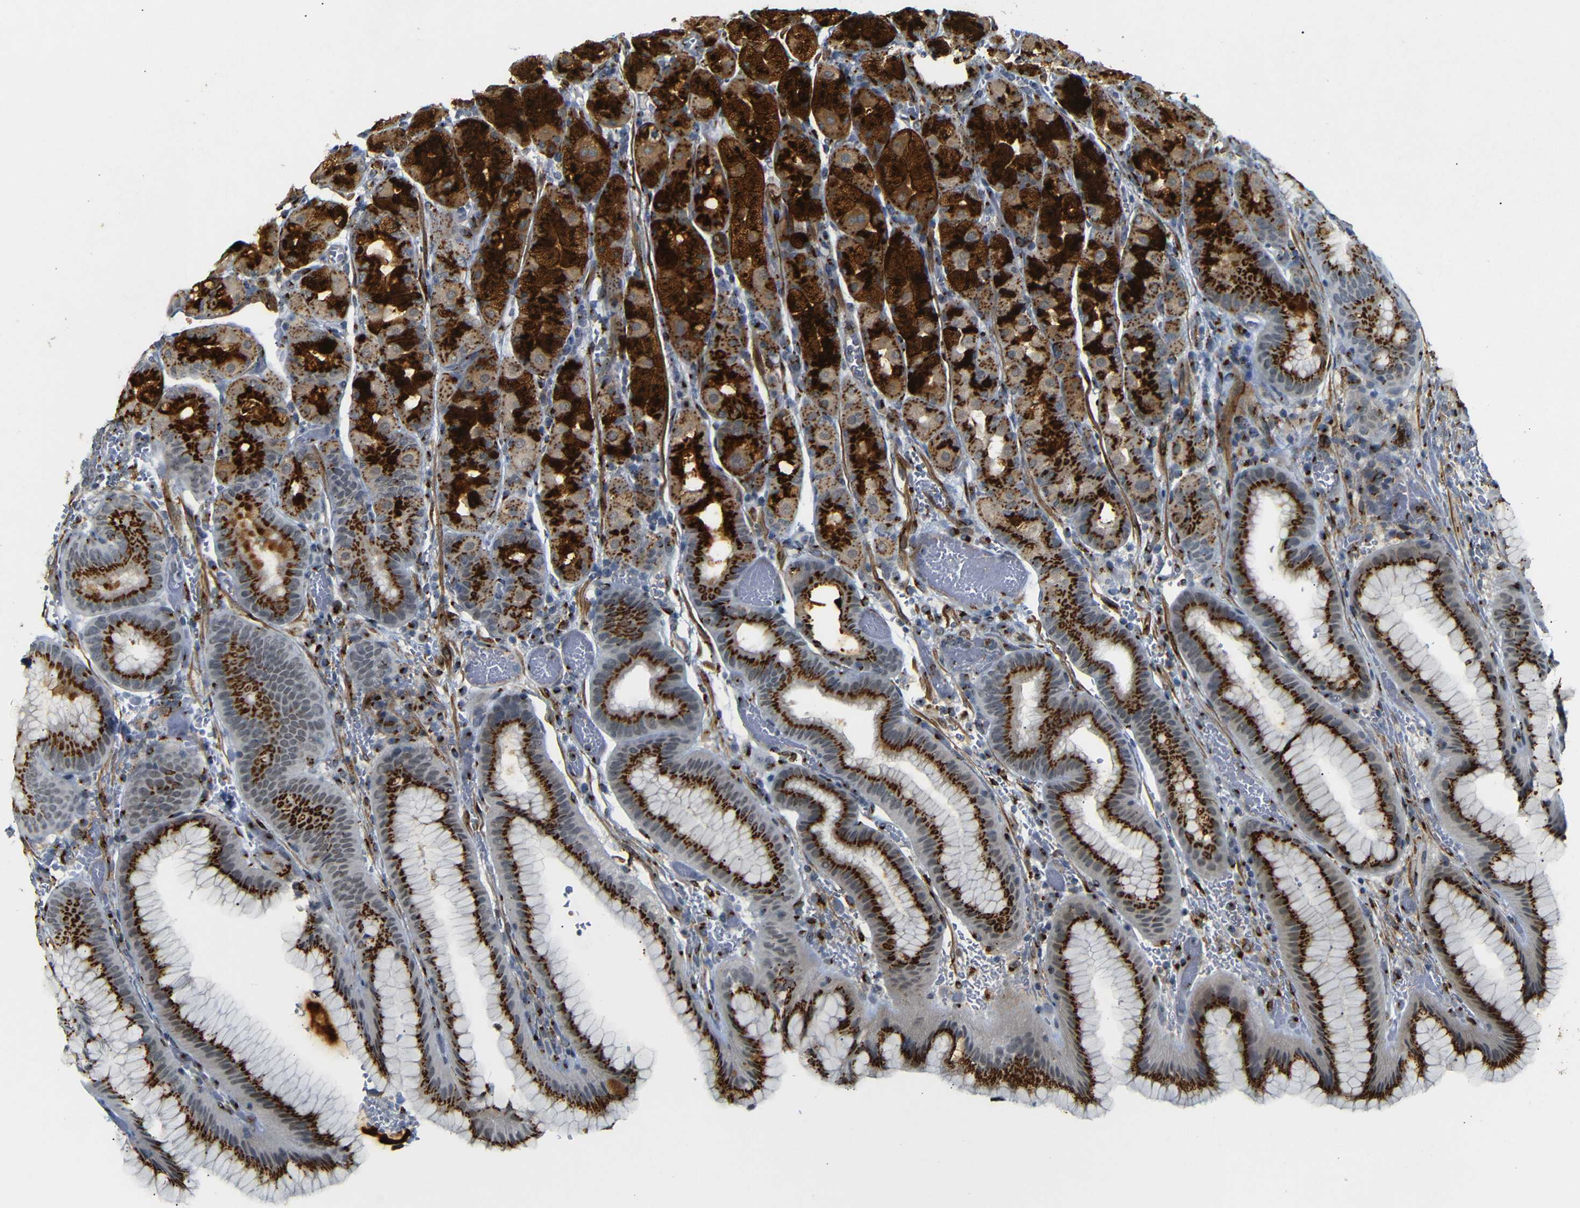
{"staining": {"intensity": "strong", "quantity": ">75%", "location": "cytoplasmic/membranous"}, "tissue": "stomach", "cell_type": "Glandular cells", "image_type": "normal", "snomed": [{"axis": "morphology", "description": "Normal tissue, NOS"}, {"axis": "morphology", "description": "Carcinoid, malignant, NOS"}, {"axis": "topography", "description": "Stomach, upper"}], "caption": "Stomach was stained to show a protein in brown. There is high levels of strong cytoplasmic/membranous positivity in approximately >75% of glandular cells. Immunohistochemistry (ihc) stains the protein in brown and the nuclei are stained blue.", "gene": "TGOLN2", "patient": {"sex": "male", "age": 39}}